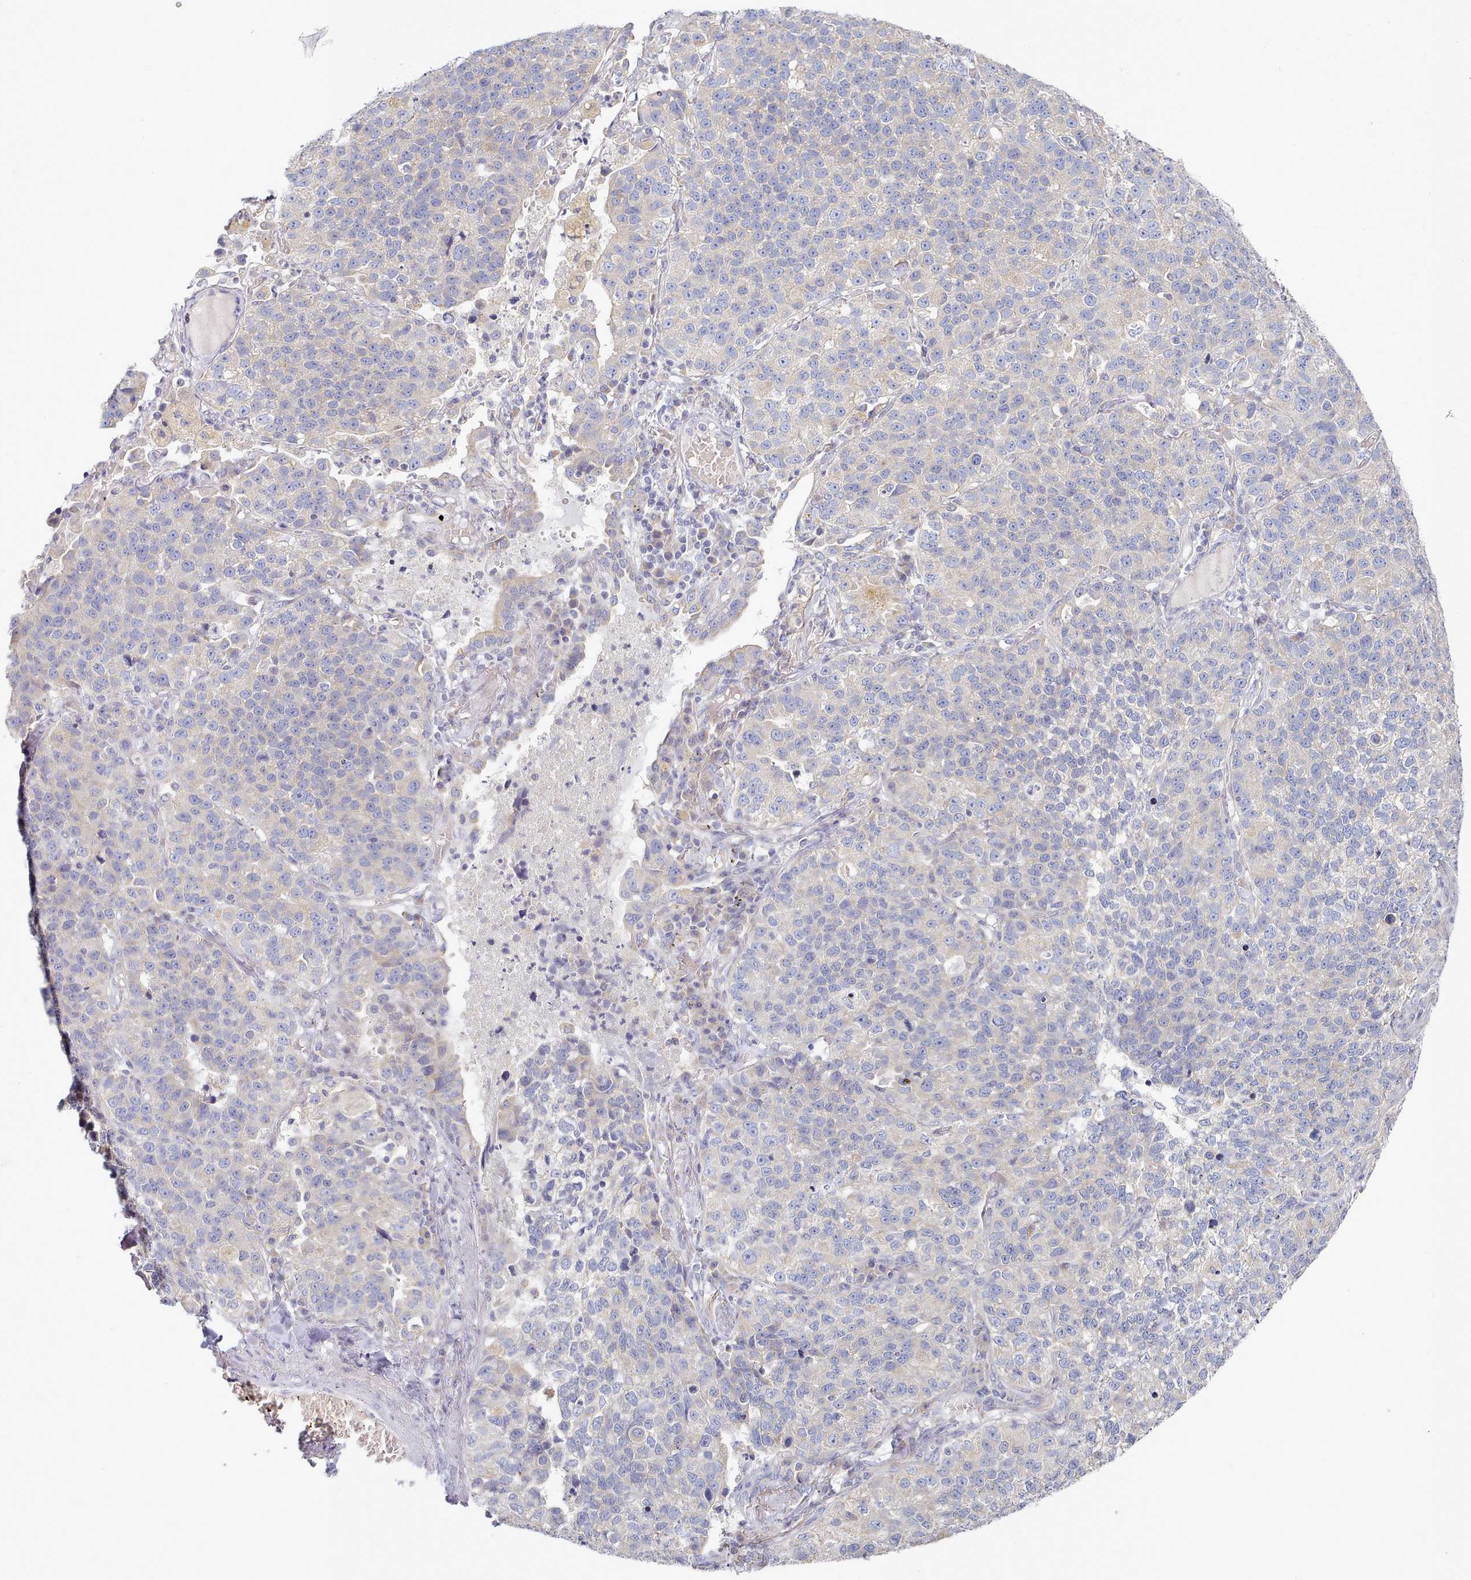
{"staining": {"intensity": "negative", "quantity": "none", "location": "none"}, "tissue": "lung cancer", "cell_type": "Tumor cells", "image_type": "cancer", "snomed": [{"axis": "morphology", "description": "Adenocarcinoma, NOS"}, {"axis": "topography", "description": "Lung"}], "caption": "This photomicrograph is of lung cancer stained with IHC to label a protein in brown with the nuclei are counter-stained blue. There is no positivity in tumor cells.", "gene": "TYW1B", "patient": {"sex": "male", "age": 49}}